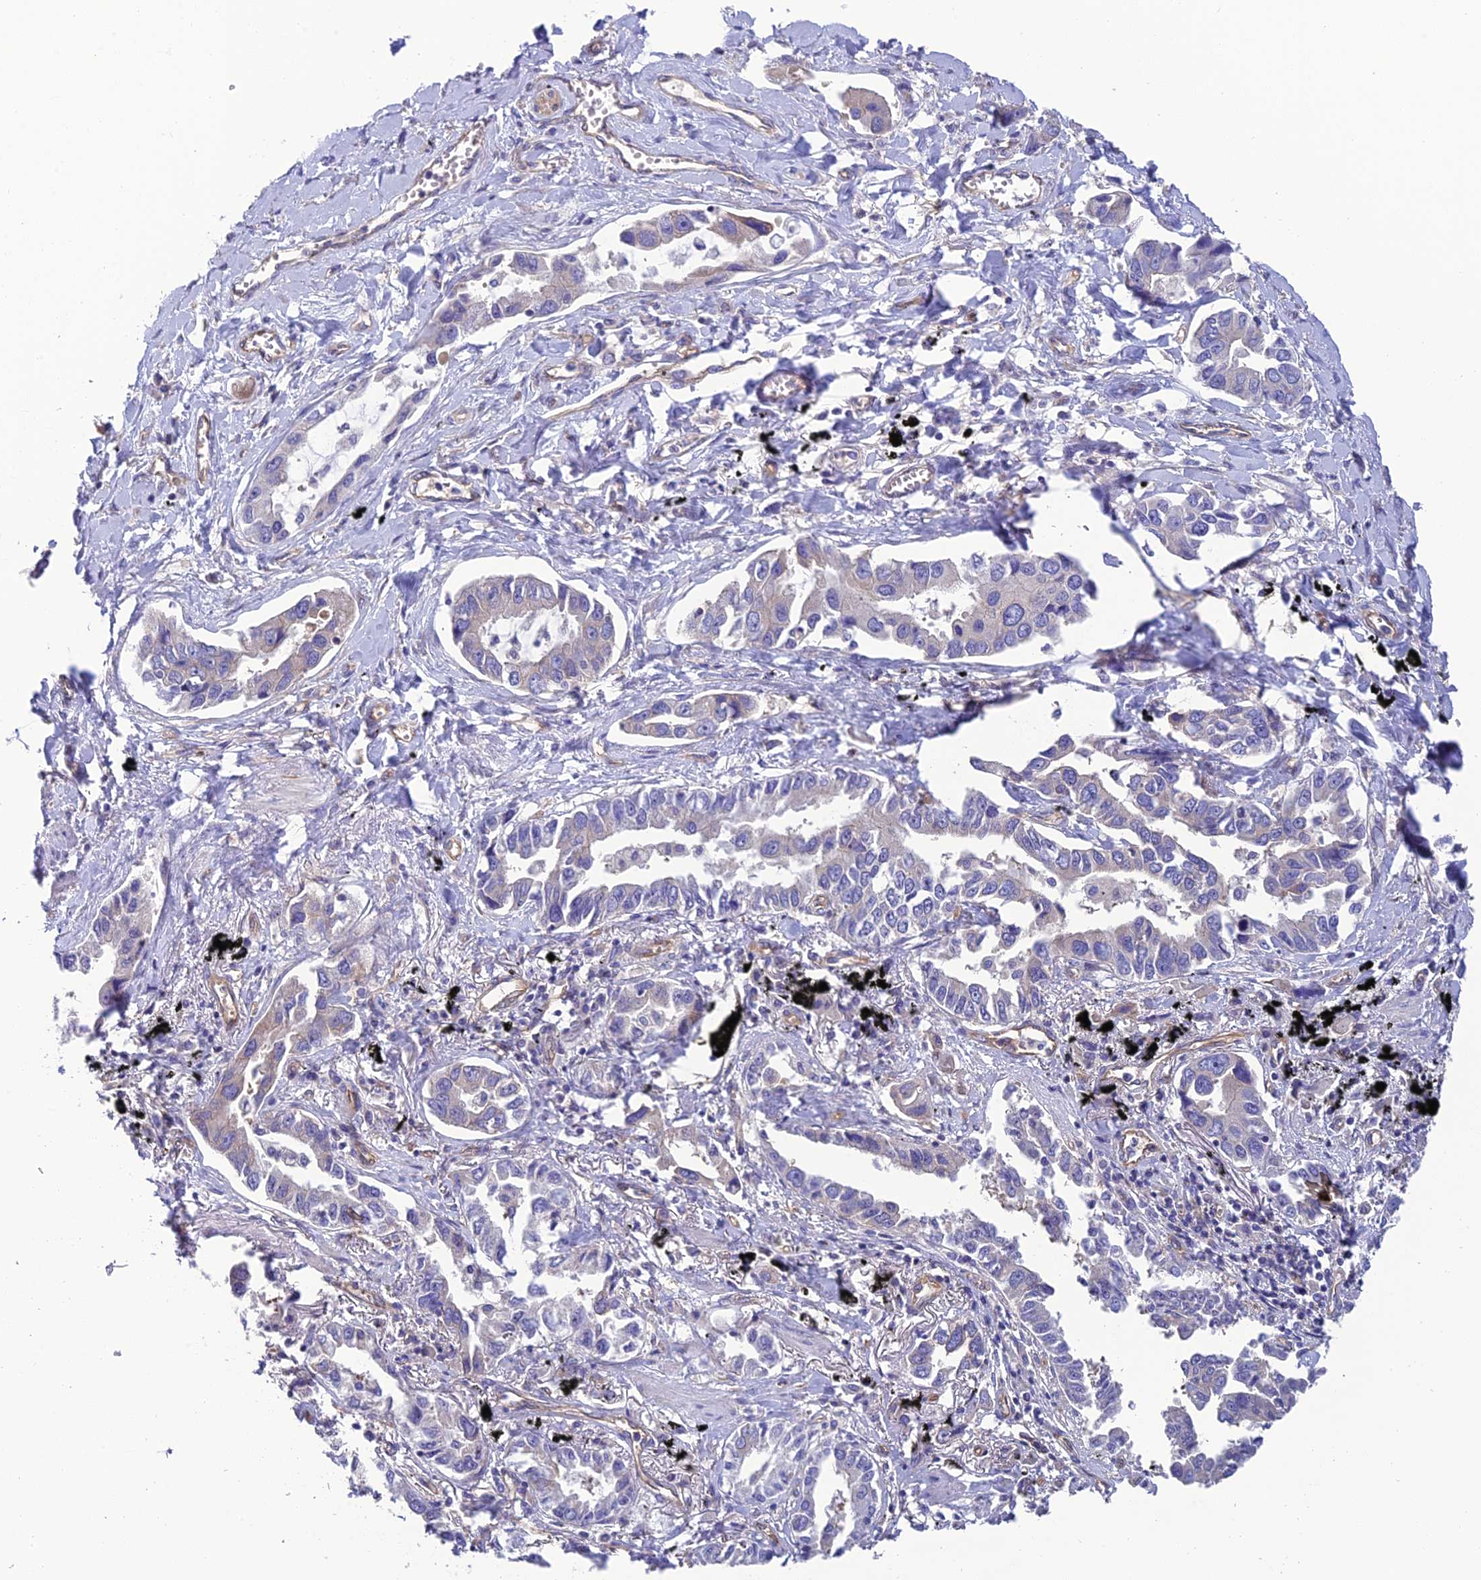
{"staining": {"intensity": "negative", "quantity": "none", "location": "none"}, "tissue": "lung cancer", "cell_type": "Tumor cells", "image_type": "cancer", "snomed": [{"axis": "morphology", "description": "Adenocarcinoma, NOS"}, {"axis": "topography", "description": "Lung"}], "caption": "A high-resolution histopathology image shows immunohistochemistry staining of lung cancer (adenocarcinoma), which exhibits no significant positivity in tumor cells. Nuclei are stained in blue.", "gene": "PPFIA3", "patient": {"sex": "male", "age": 67}}